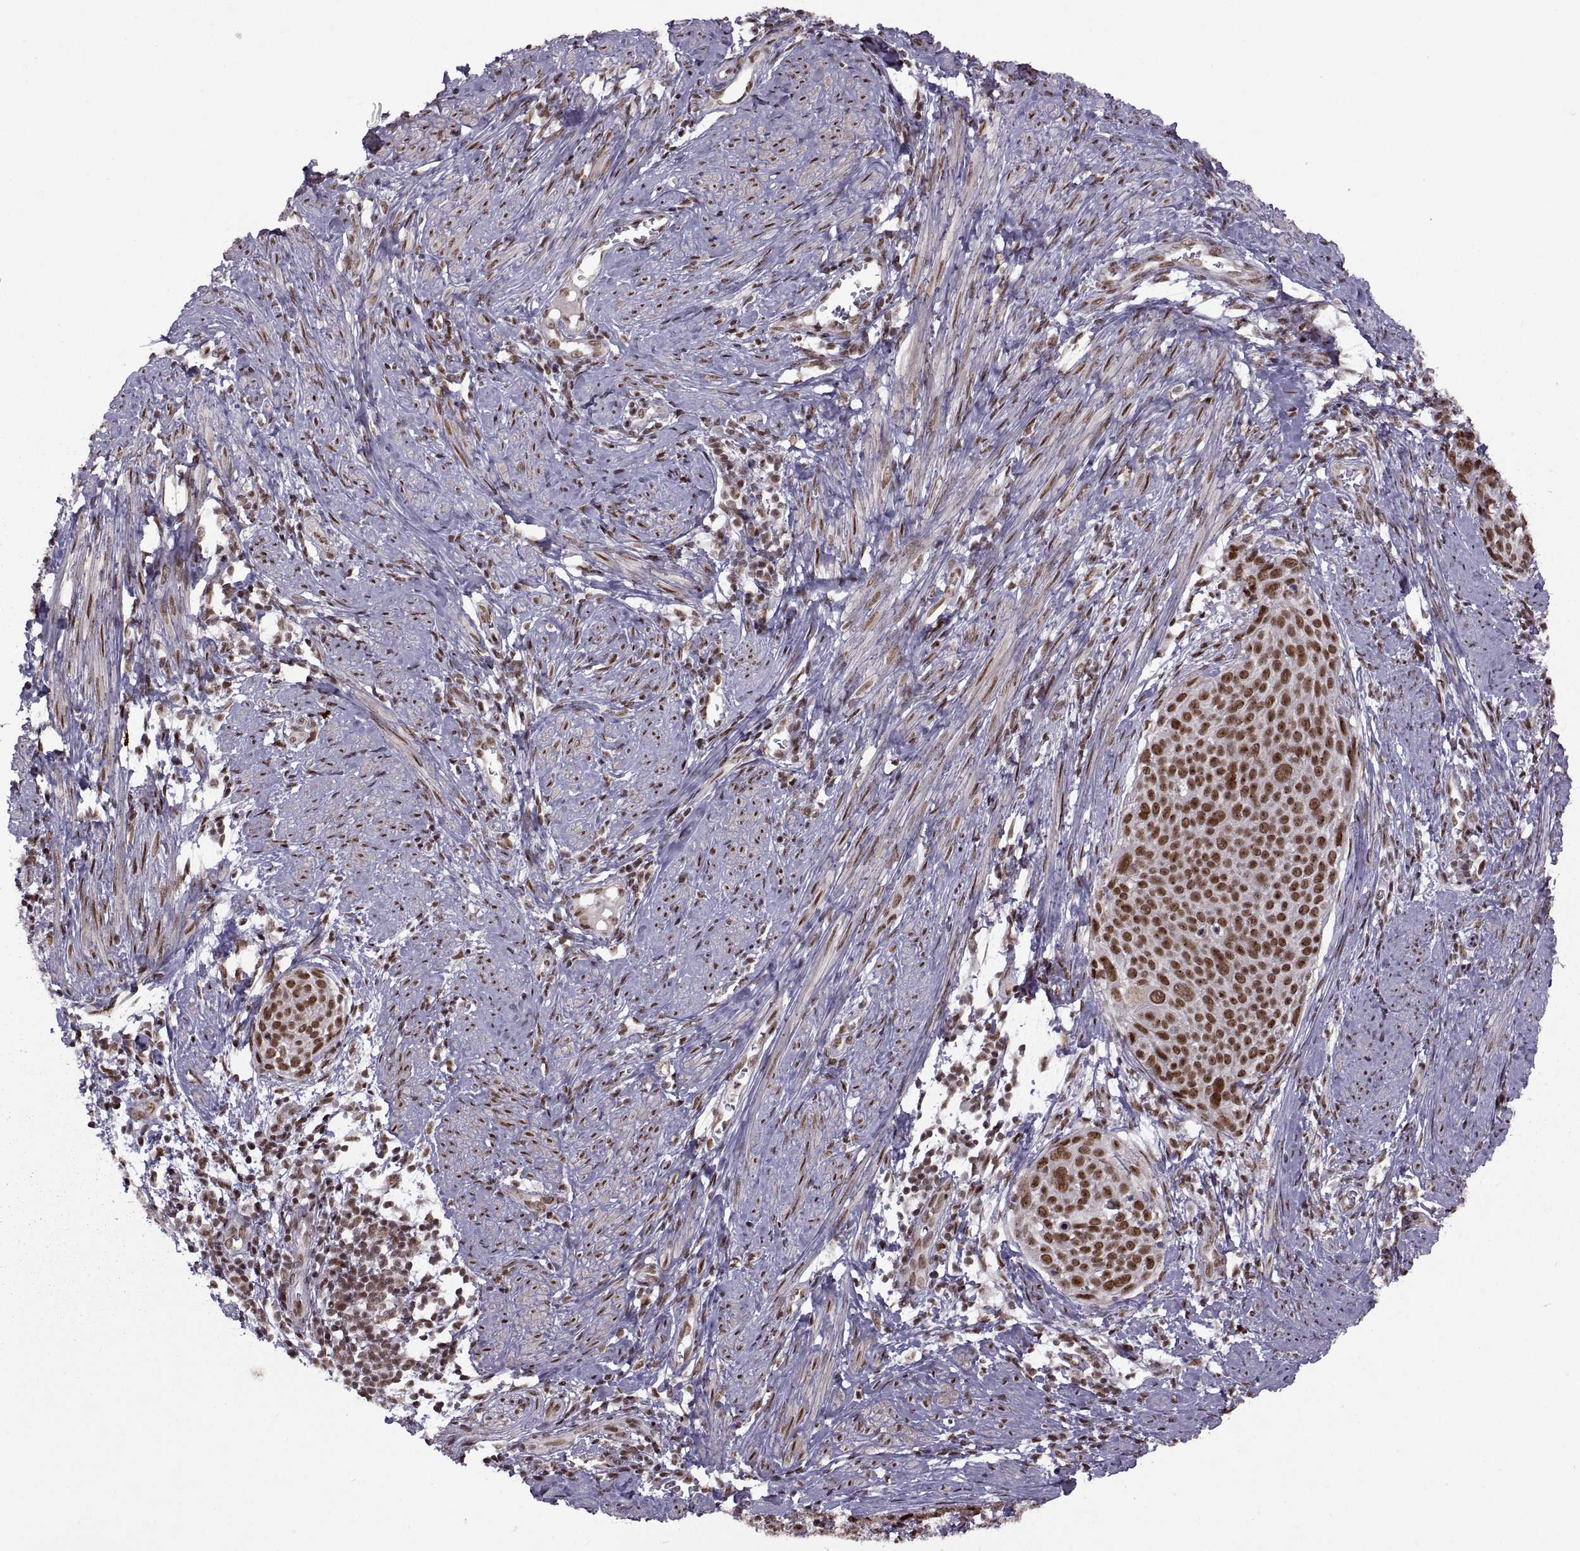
{"staining": {"intensity": "strong", "quantity": ">75%", "location": "nuclear"}, "tissue": "cervical cancer", "cell_type": "Tumor cells", "image_type": "cancer", "snomed": [{"axis": "morphology", "description": "Squamous cell carcinoma, NOS"}, {"axis": "topography", "description": "Cervix"}], "caption": "Immunohistochemical staining of cervical cancer (squamous cell carcinoma) exhibits strong nuclear protein positivity in about >75% of tumor cells. The protein of interest is stained brown, and the nuclei are stained in blue (DAB IHC with brightfield microscopy, high magnification).", "gene": "MT1E", "patient": {"sex": "female", "age": 39}}